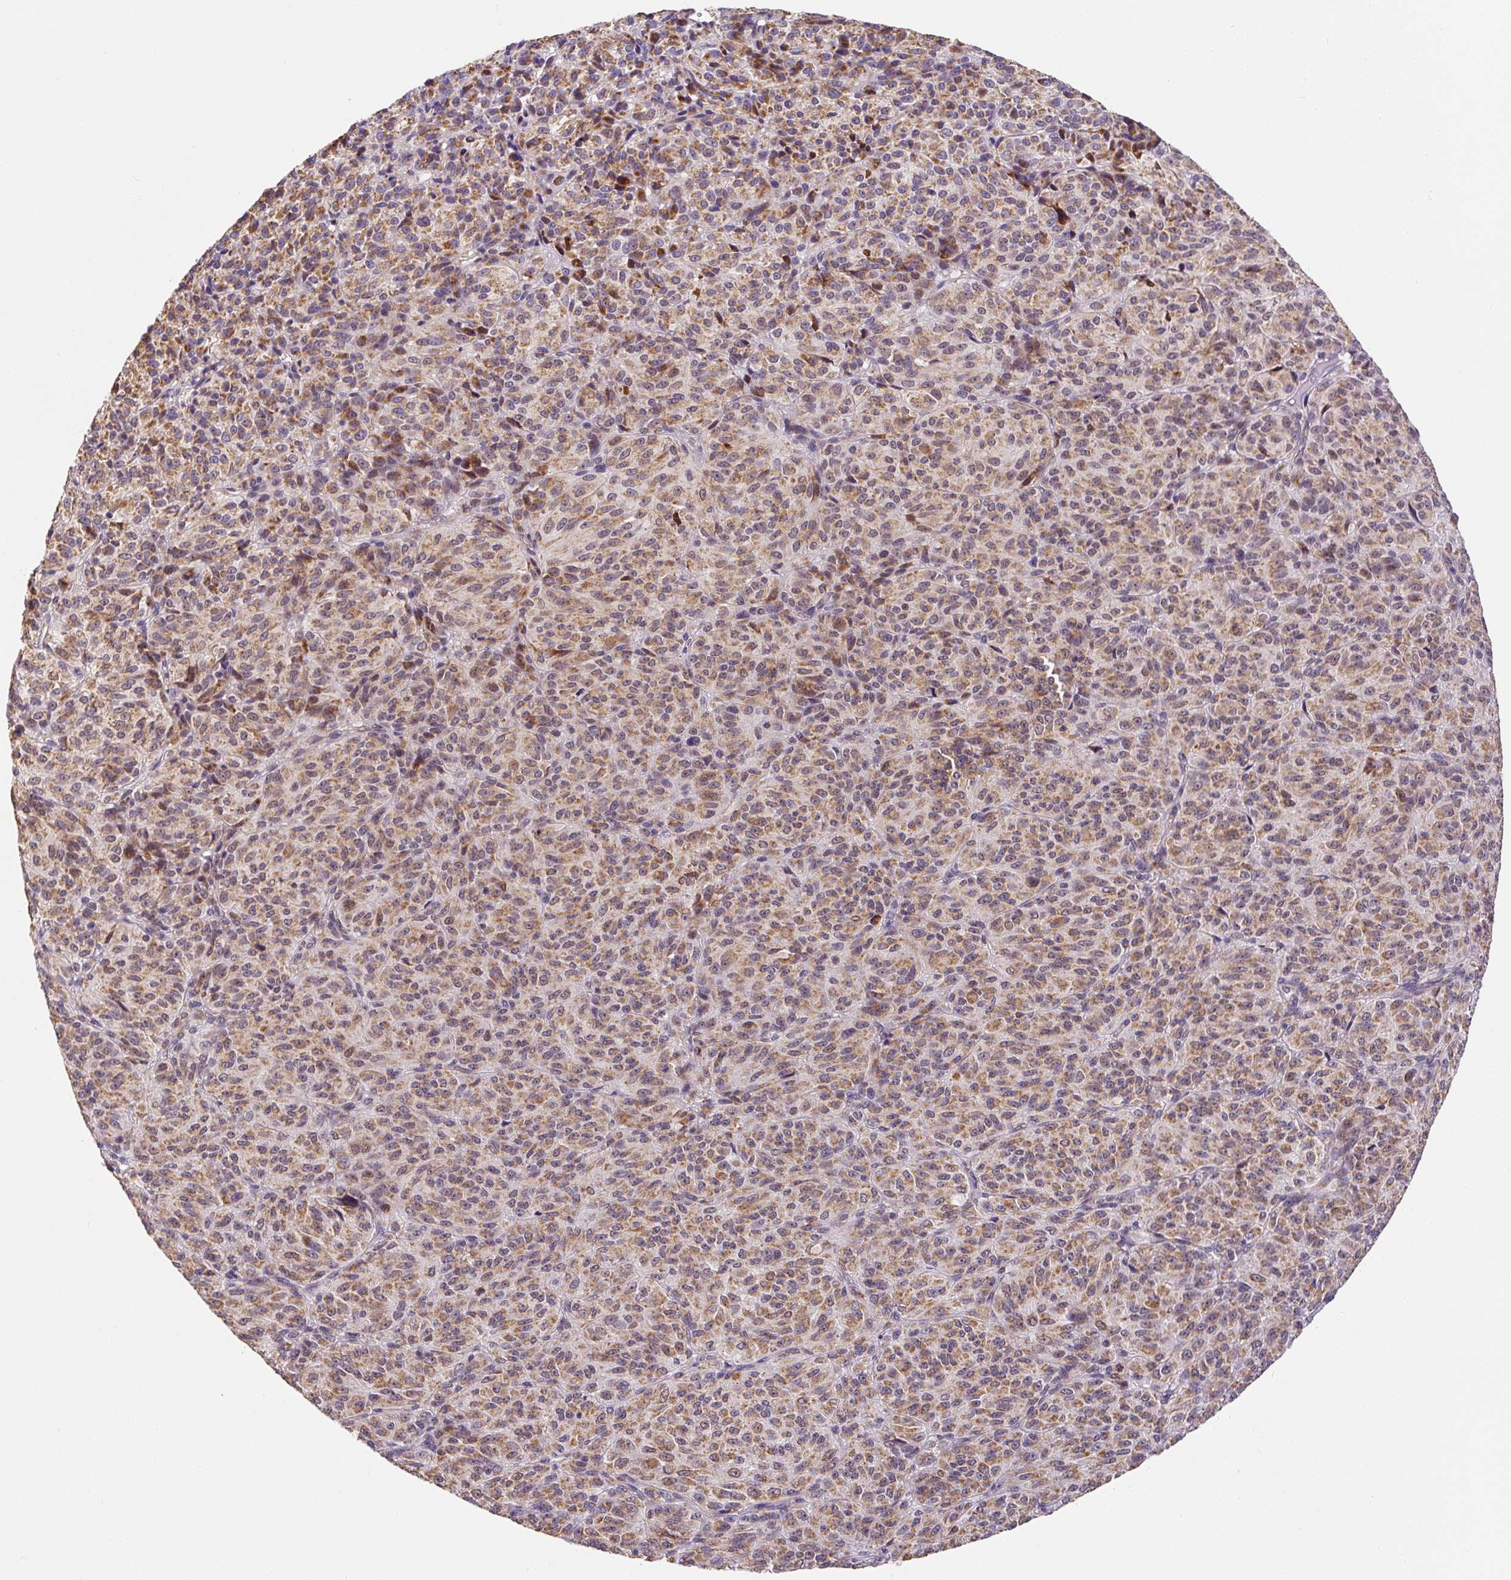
{"staining": {"intensity": "moderate", "quantity": ">75%", "location": "cytoplasmic/membranous"}, "tissue": "melanoma", "cell_type": "Tumor cells", "image_type": "cancer", "snomed": [{"axis": "morphology", "description": "Malignant melanoma, Metastatic site"}, {"axis": "topography", "description": "Brain"}], "caption": "This photomicrograph demonstrates malignant melanoma (metastatic site) stained with immunohistochemistry (IHC) to label a protein in brown. The cytoplasmic/membranous of tumor cells show moderate positivity for the protein. Nuclei are counter-stained blue.", "gene": "MFSD9", "patient": {"sex": "female", "age": 56}}